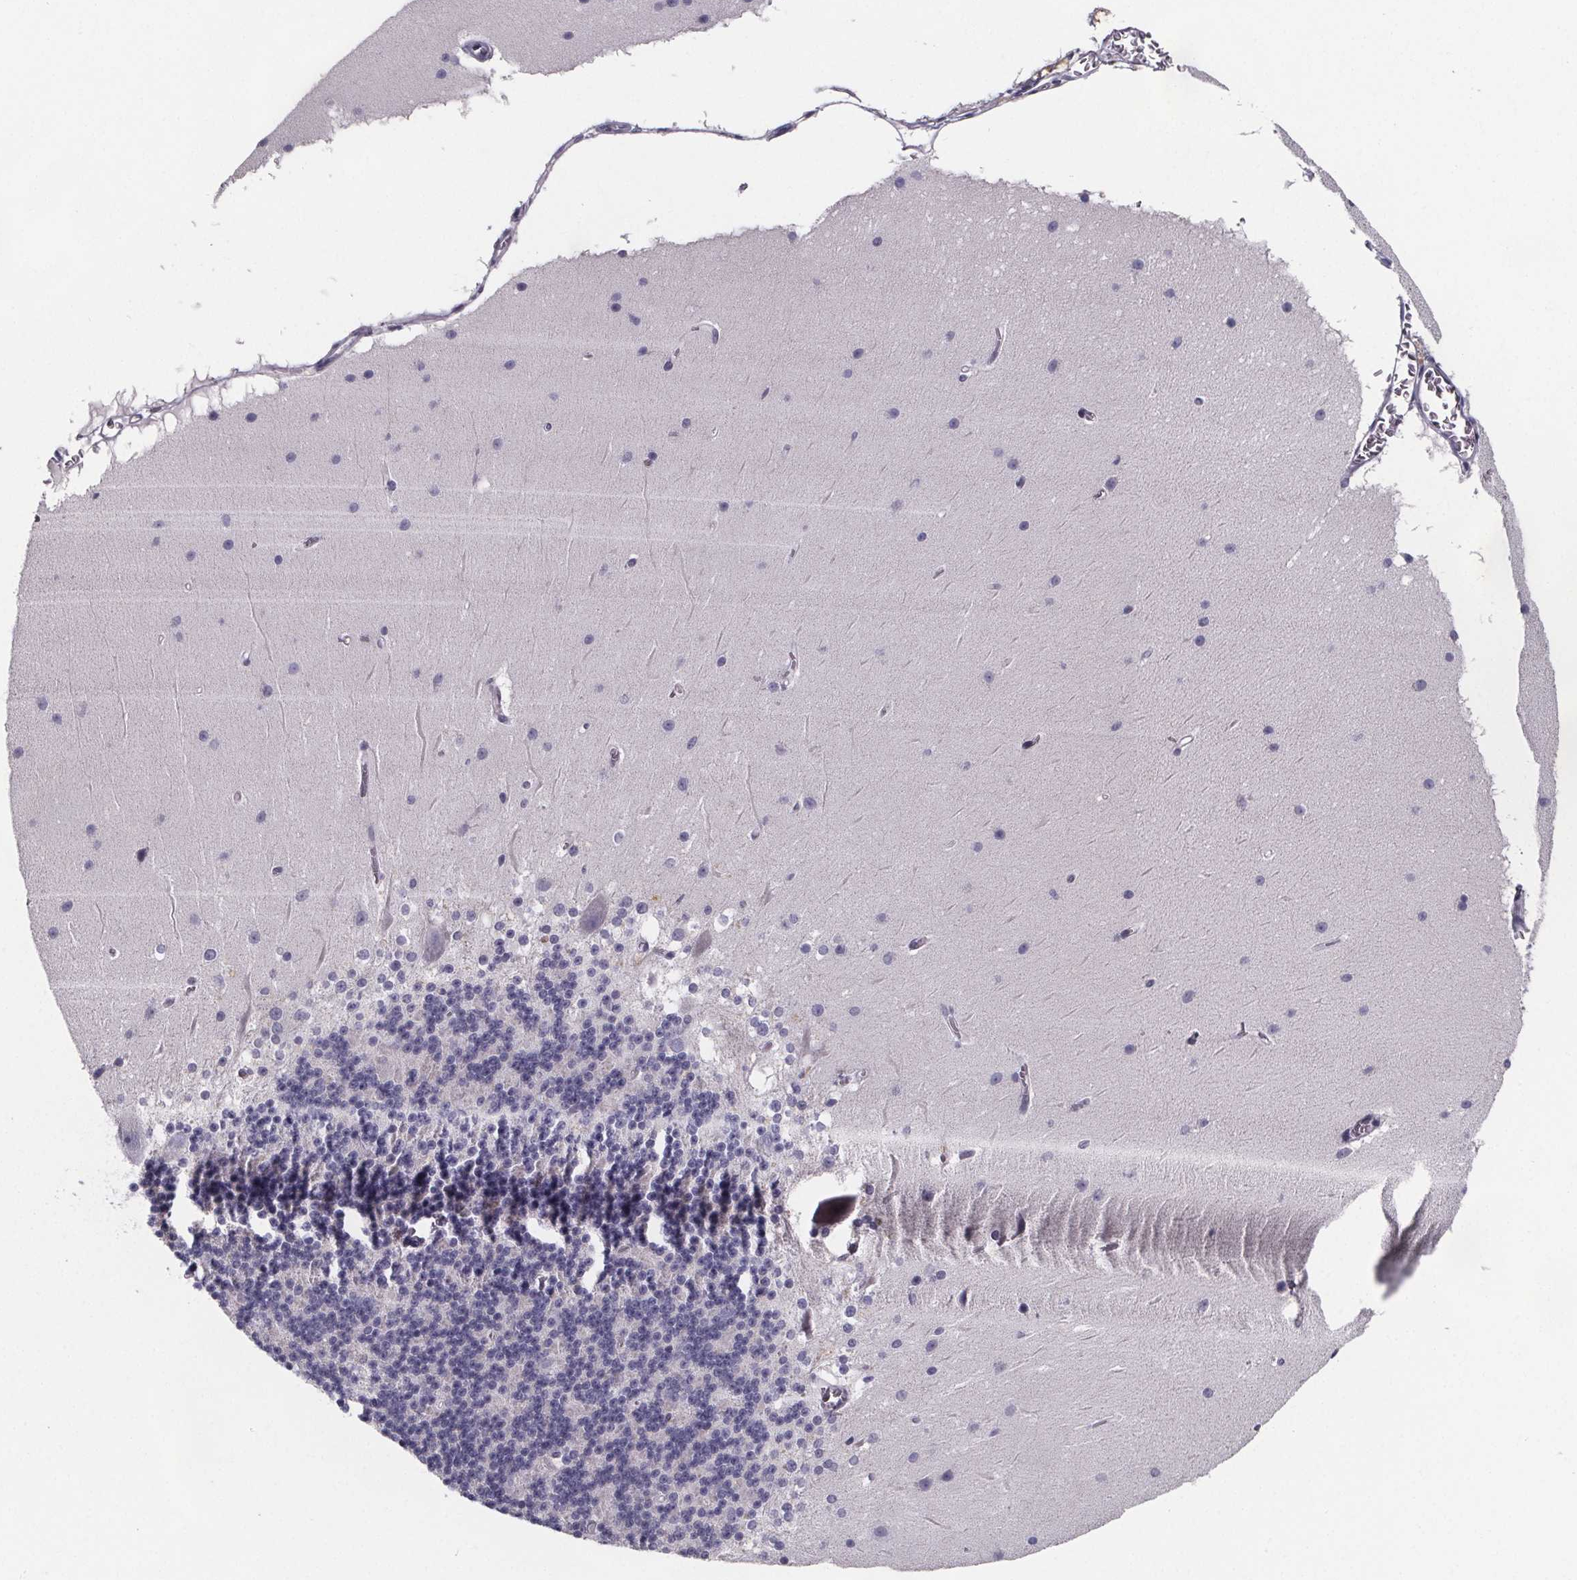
{"staining": {"intensity": "negative", "quantity": "none", "location": "none"}, "tissue": "cerebellum", "cell_type": "Cells in granular layer", "image_type": "normal", "snomed": [{"axis": "morphology", "description": "Normal tissue, NOS"}, {"axis": "topography", "description": "Cerebellum"}], "caption": "IHC histopathology image of normal human cerebellum stained for a protein (brown), which reveals no positivity in cells in granular layer.", "gene": "PAH", "patient": {"sex": "female", "age": 19}}